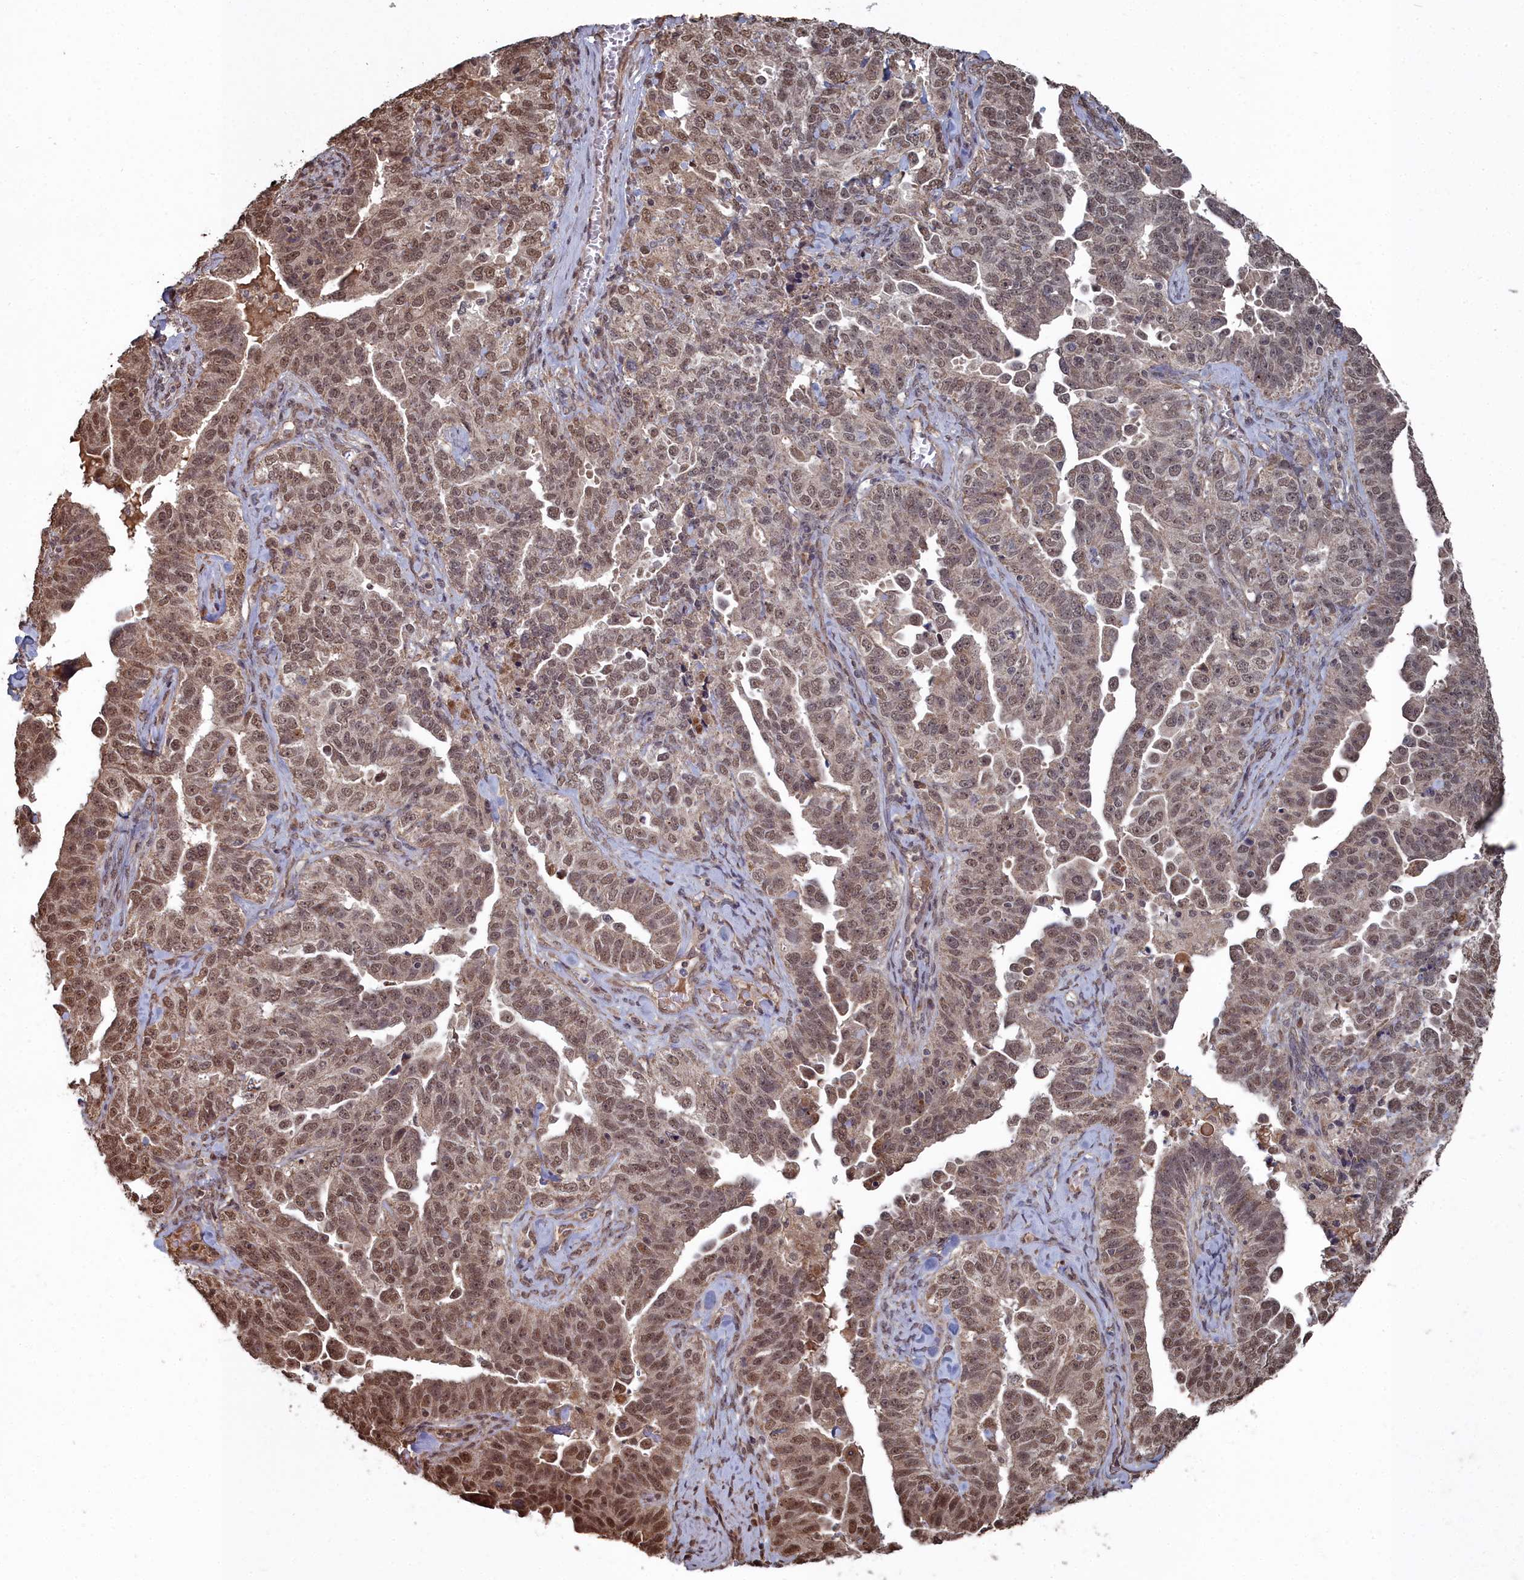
{"staining": {"intensity": "moderate", "quantity": ">75%", "location": "nuclear"}, "tissue": "ovarian cancer", "cell_type": "Tumor cells", "image_type": "cancer", "snomed": [{"axis": "morphology", "description": "Carcinoma, endometroid"}, {"axis": "topography", "description": "Ovary"}], "caption": "Brown immunohistochemical staining in ovarian cancer demonstrates moderate nuclear staining in approximately >75% of tumor cells.", "gene": "CCNP", "patient": {"sex": "female", "age": 62}}